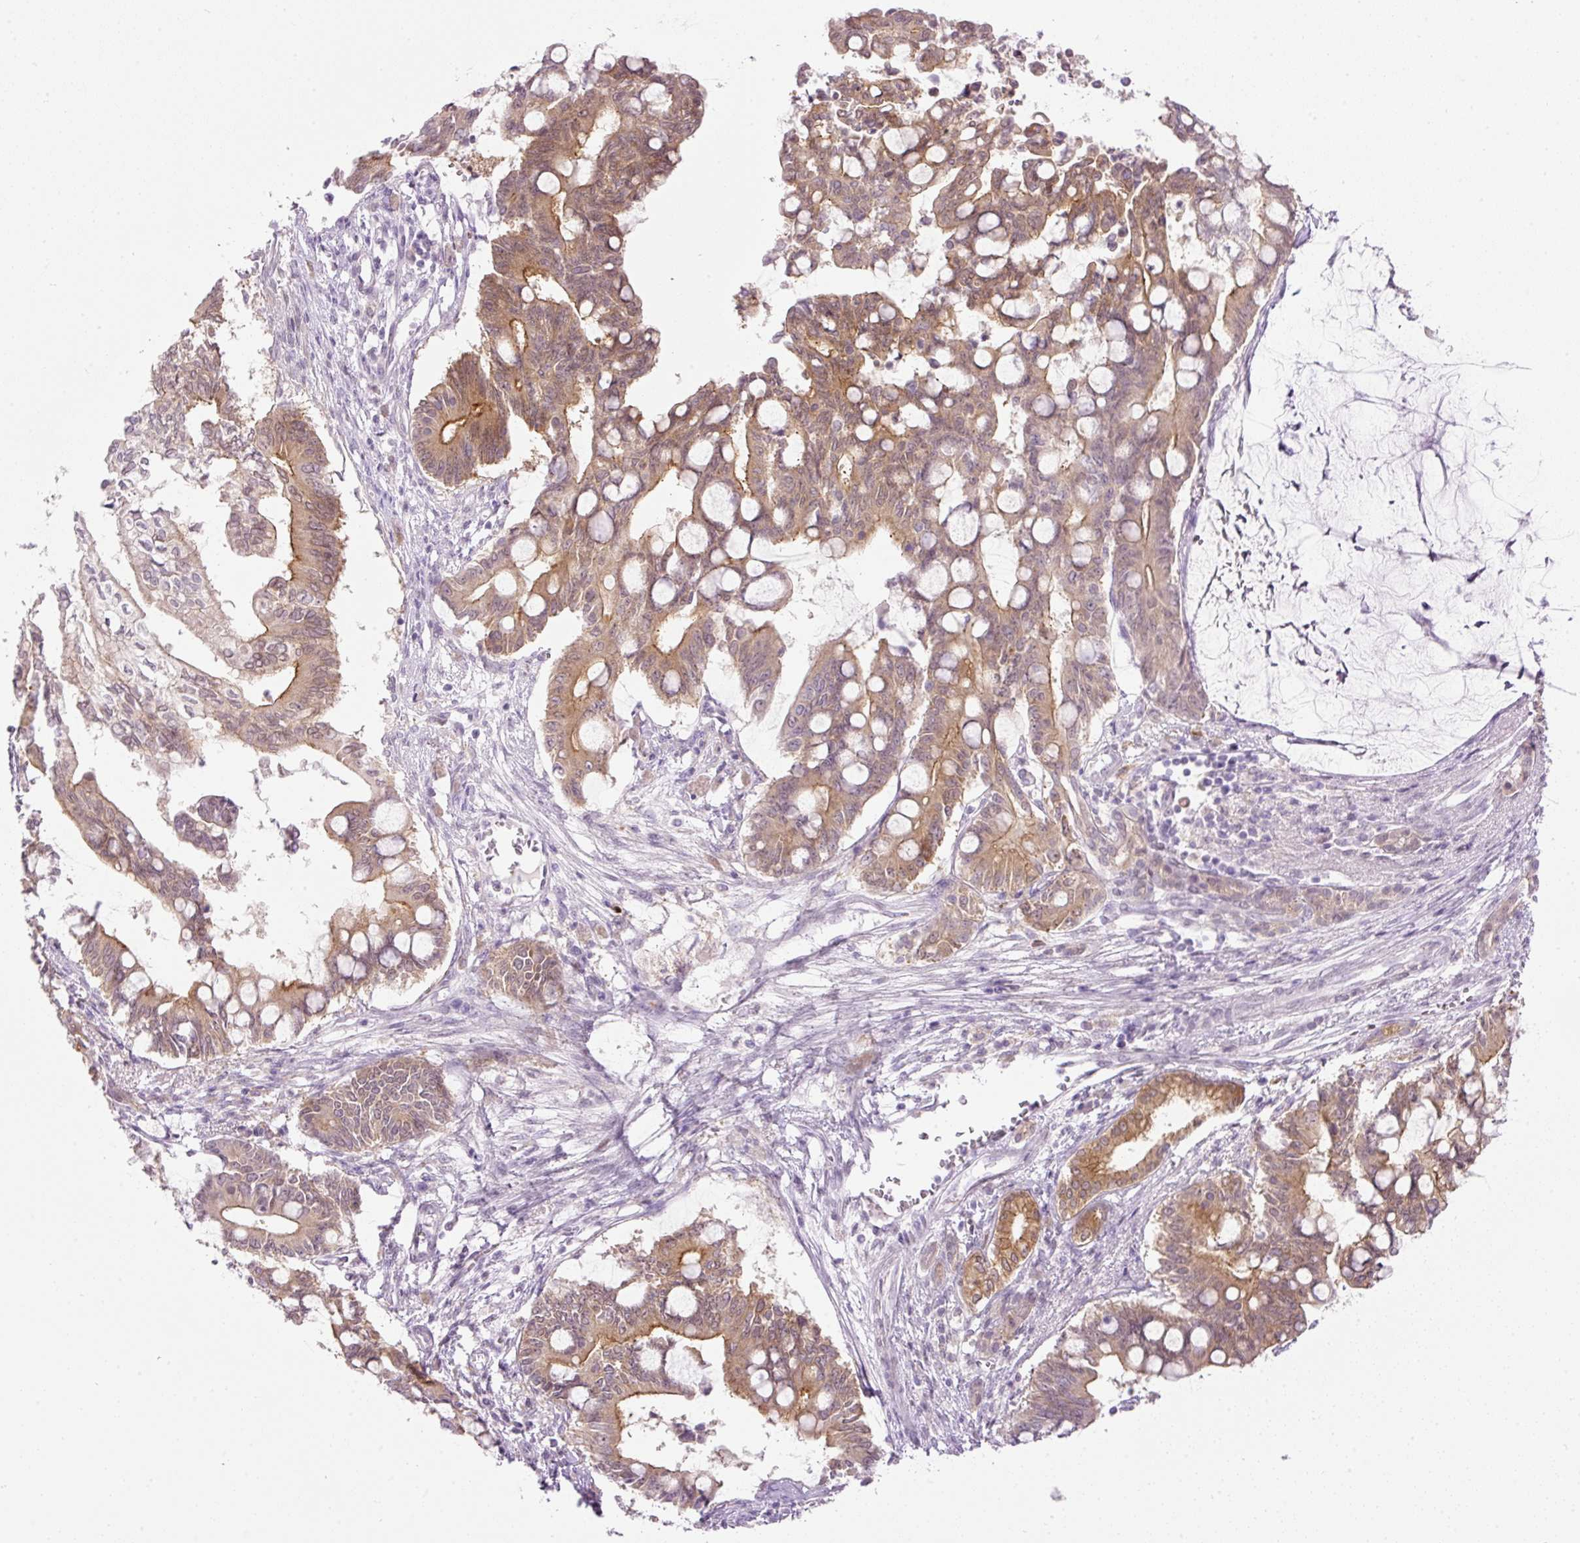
{"staining": {"intensity": "moderate", "quantity": ">75%", "location": "cytoplasmic/membranous"}, "tissue": "pancreatic cancer", "cell_type": "Tumor cells", "image_type": "cancer", "snomed": [{"axis": "morphology", "description": "Adenocarcinoma, NOS"}, {"axis": "topography", "description": "Pancreas"}], "caption": "Protein analysis of pancreatic cancer tissue shows moderate cytoplasmic/membranous expression in approximately >75% of tumor cells. The protein of interest is shown in brown color, while the nuclei are stained blue.", "gene": "SRC", "patient": {"sex": "male", "age": 68}}